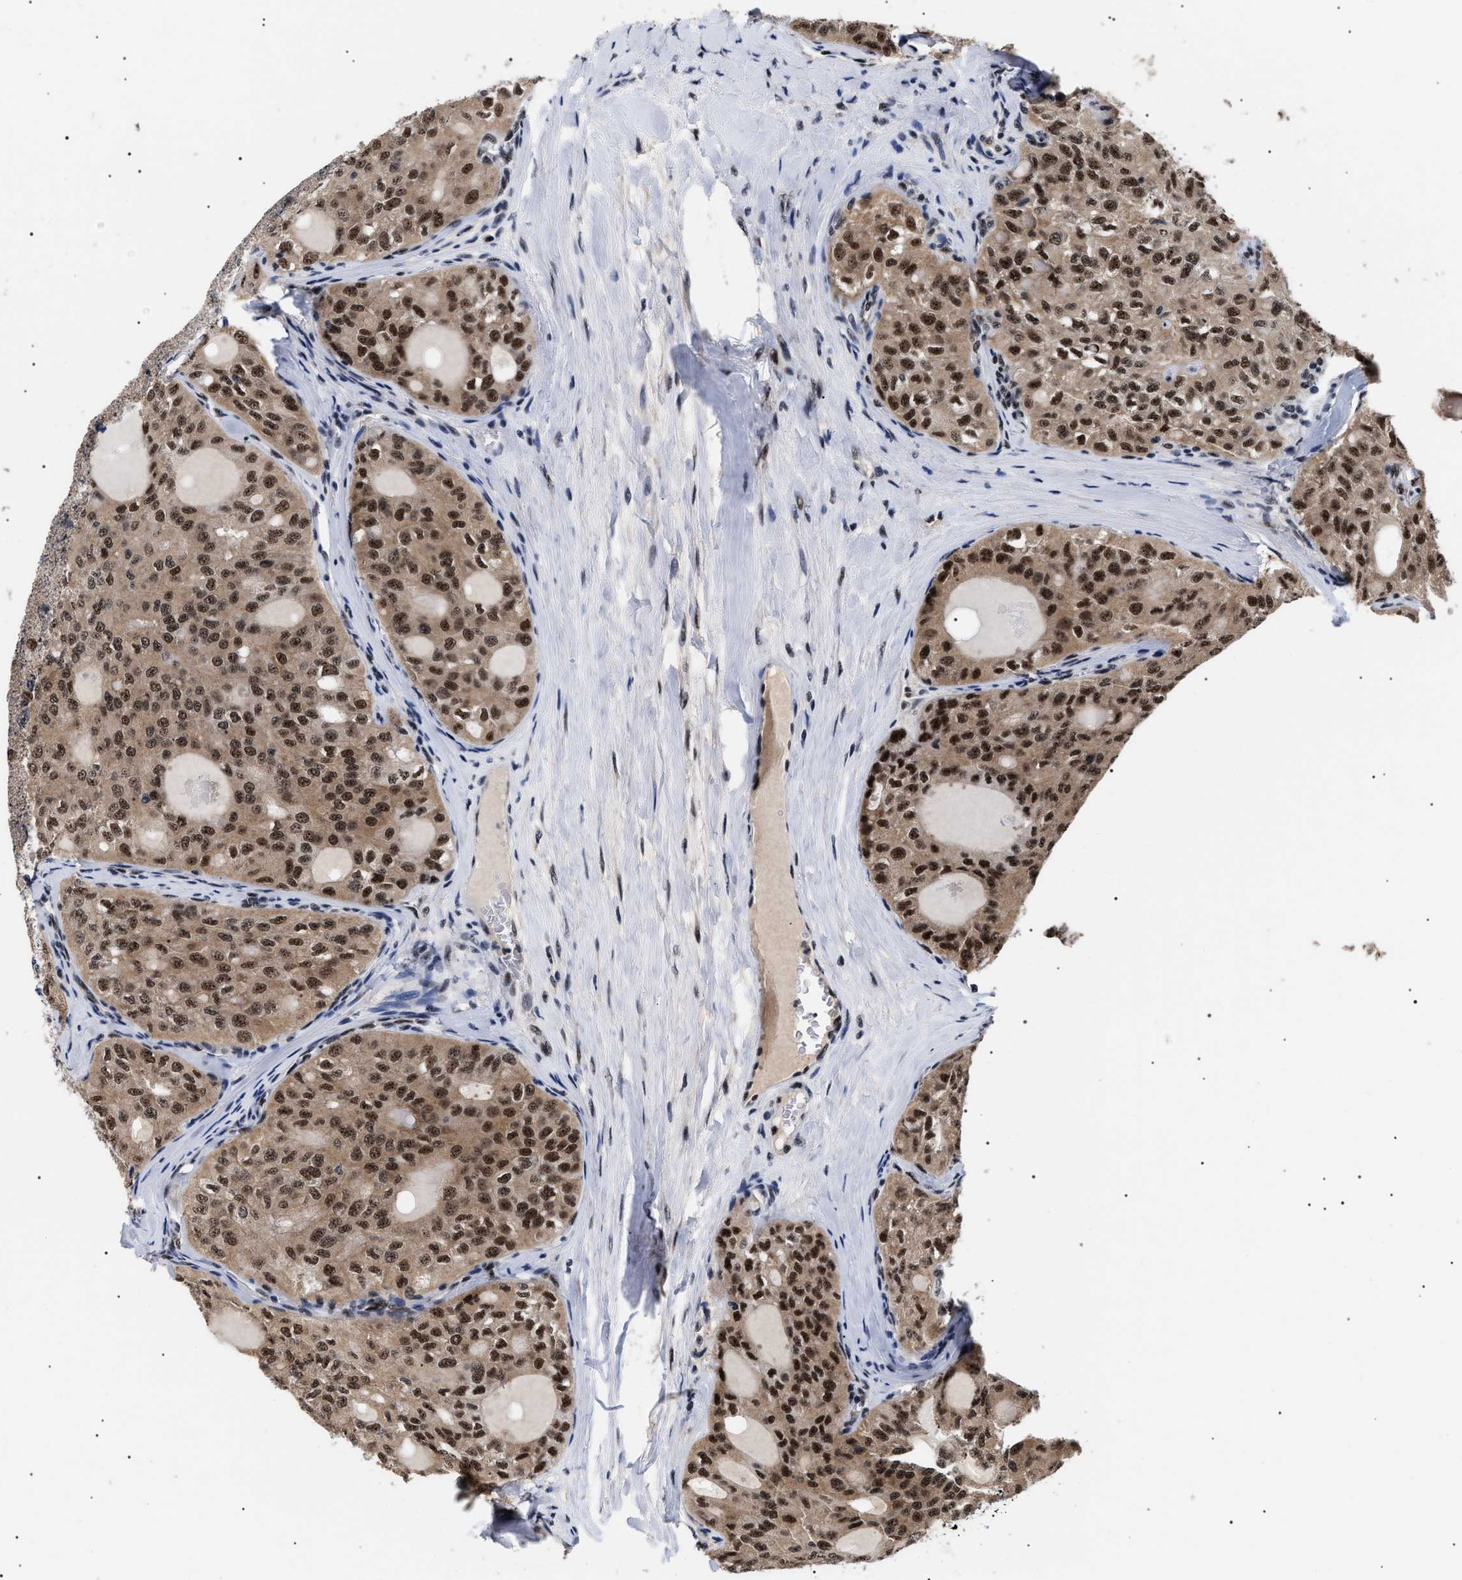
{"staining": {"intensity": "strong", "quantity": "25%-75%", "location": "nuclear"}, "tissue": "thyroid cancer", "cell_type": "Tumor cells", "image_type": "cancer", "snomed": [{"axis": "morphology", "description": "Follicular adenoma carcinoma, NOS"}, {"axis": "topography", "description": "Thyroid gland"}], "caption": "A photomicrograph of thyroid cancer (follicular adenoma carcinoma) stained for a protein exhibits strong nuclear brown staining in tumor cells. Nuclei are stained in blue.", "gene": "CAAP1", "patient": {"sex": "male", "age": 75}}